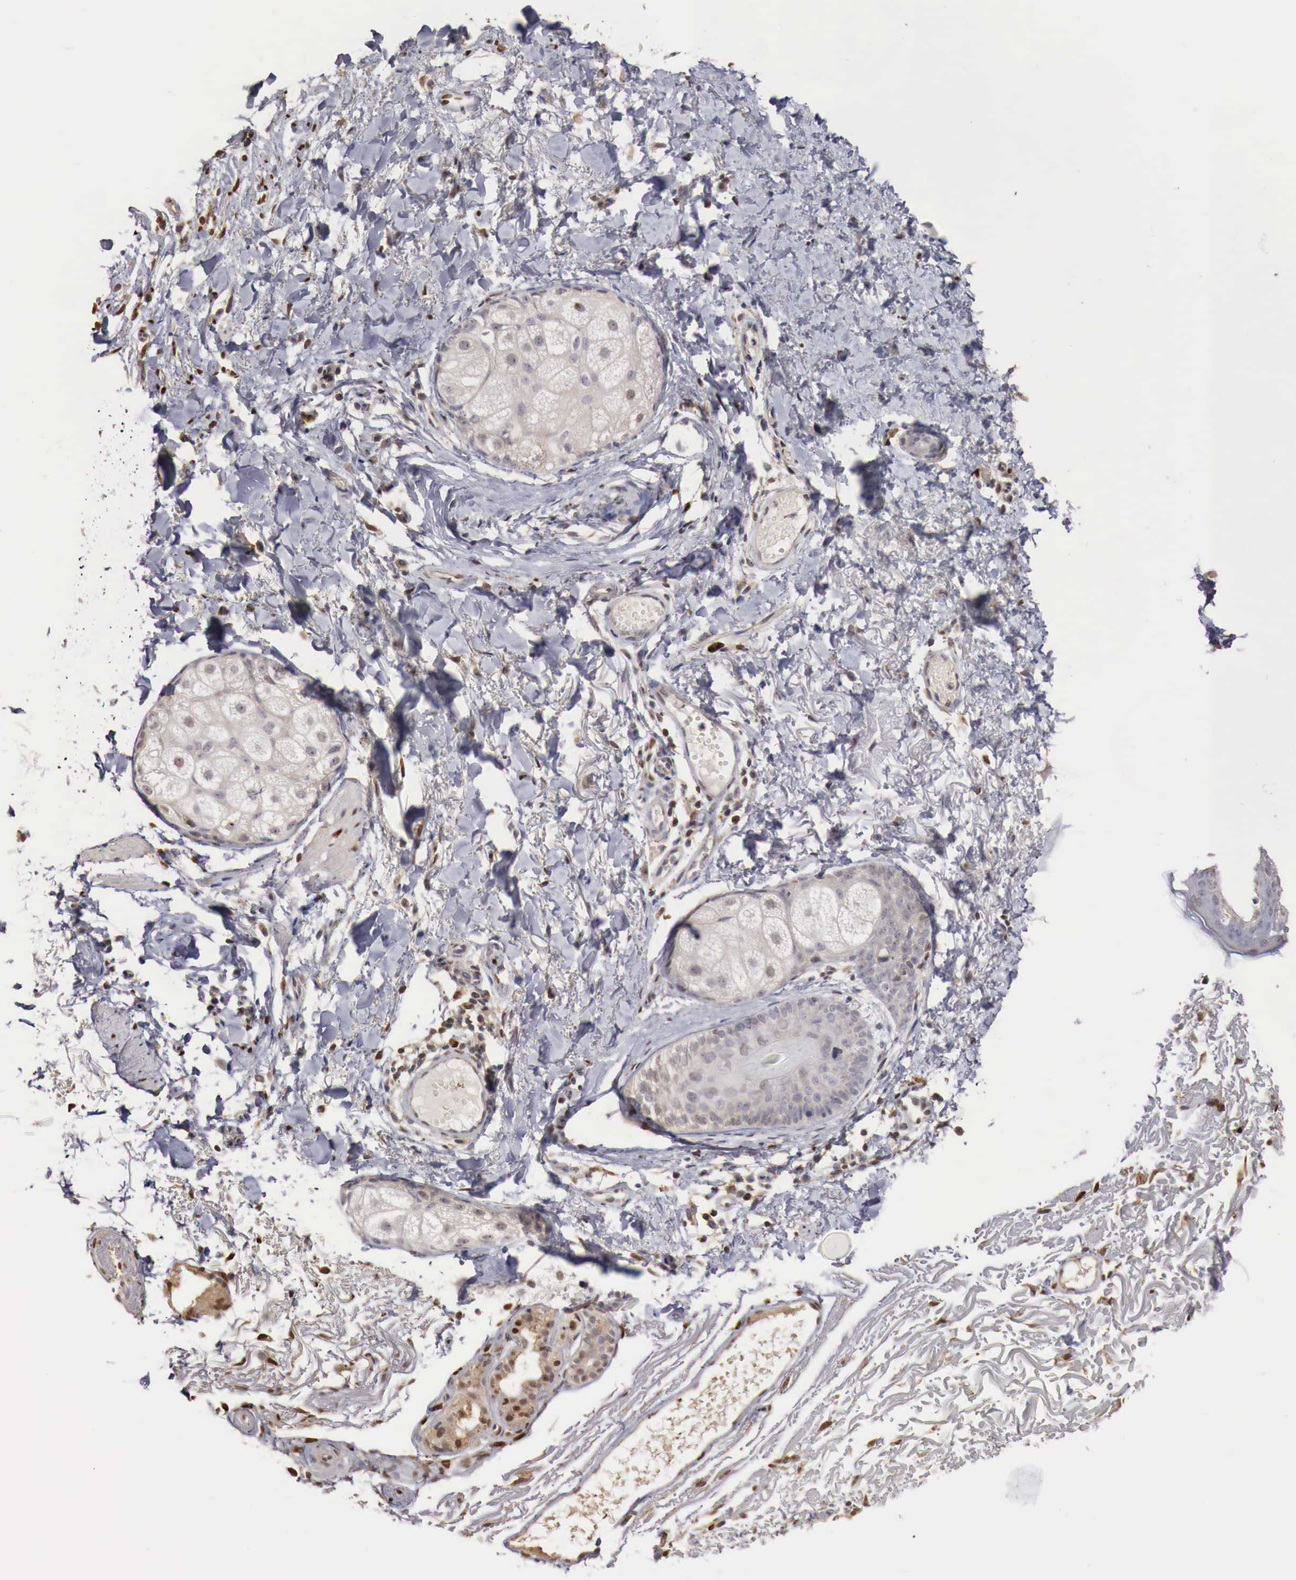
{"staining": {"intensity": "moderate", "quantity": ">75%", "location": "cytoplasmic/membranous,nuclear"}, "tissue": "skin", "cell_type": "Fibroblasts", "image_type": "normal", "snomed": [{"axis": "morphology", "description": "Normal tissue, NOS"}, {"axis": "morphology", "description": "Neoplasm, benign, NOS"}, {"axis": "topography", "description": "Skin"}], "caption": "High-power microscopy captured an immunohistochemistry photomicrograph of unremarkable skin, revealing moderate cytoplasmic/membranous,nuclear expression in about >75% of fibroblasts.", "gene": "KHDRBS2", "patient": {"sex": "female", "age": 53}}